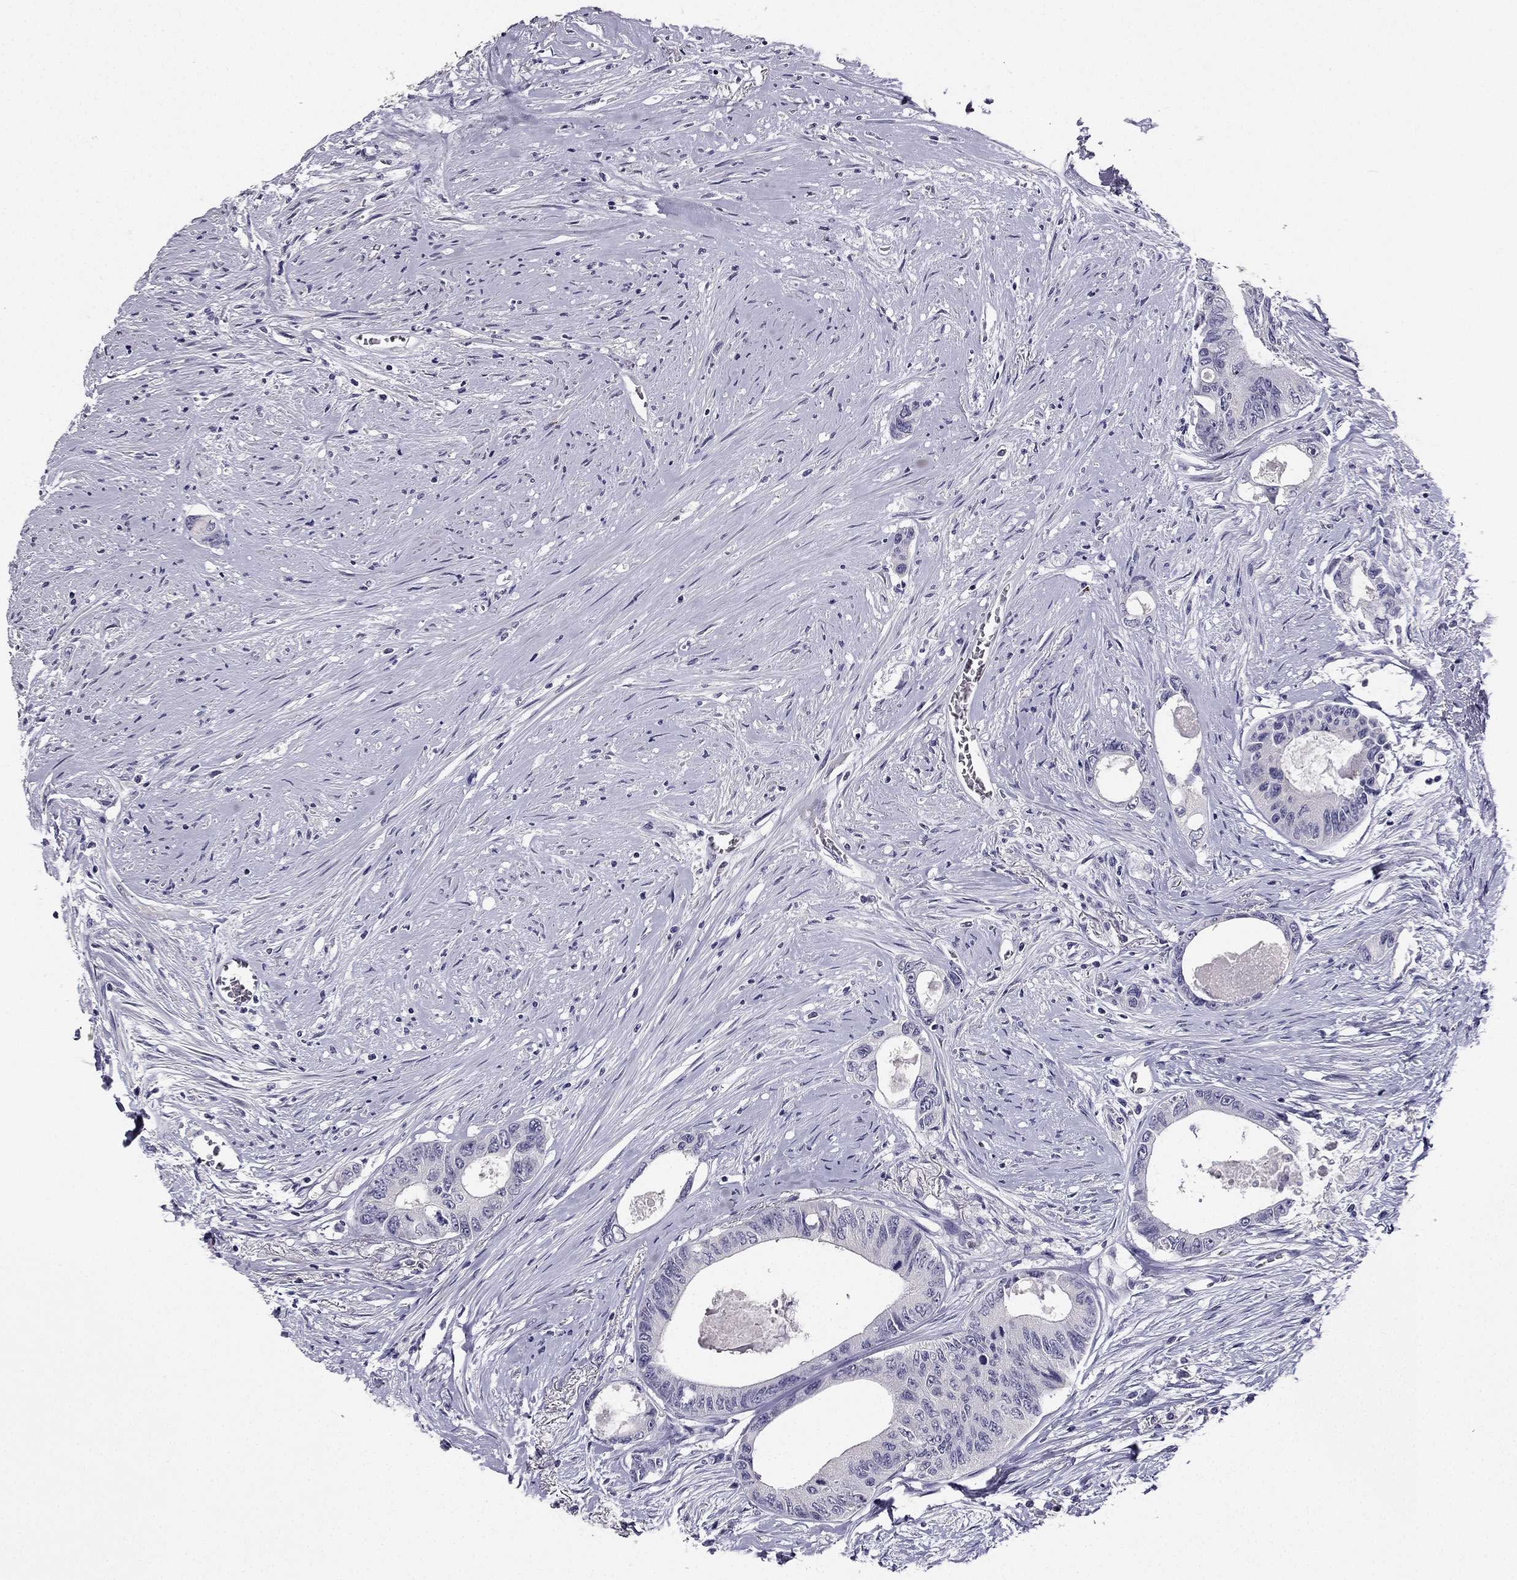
{"staining": {"intensity": "negative", "quantity": "none", "location": "none"}, "tissue": "colorectal cancer", "cell_type": "Tumor cells", "image_type": "cancer", "snomed": [{"axis": "morphology", "description": "Adenocarcinoma, NOS"}, {"axis": "topography", "description": "Rectum"}], "caption": "Tumor cells show no significant staining in colorectal adenocarcinoma.", "gene": "CALB2", "patient": {"sex": "male", "age": 59}}